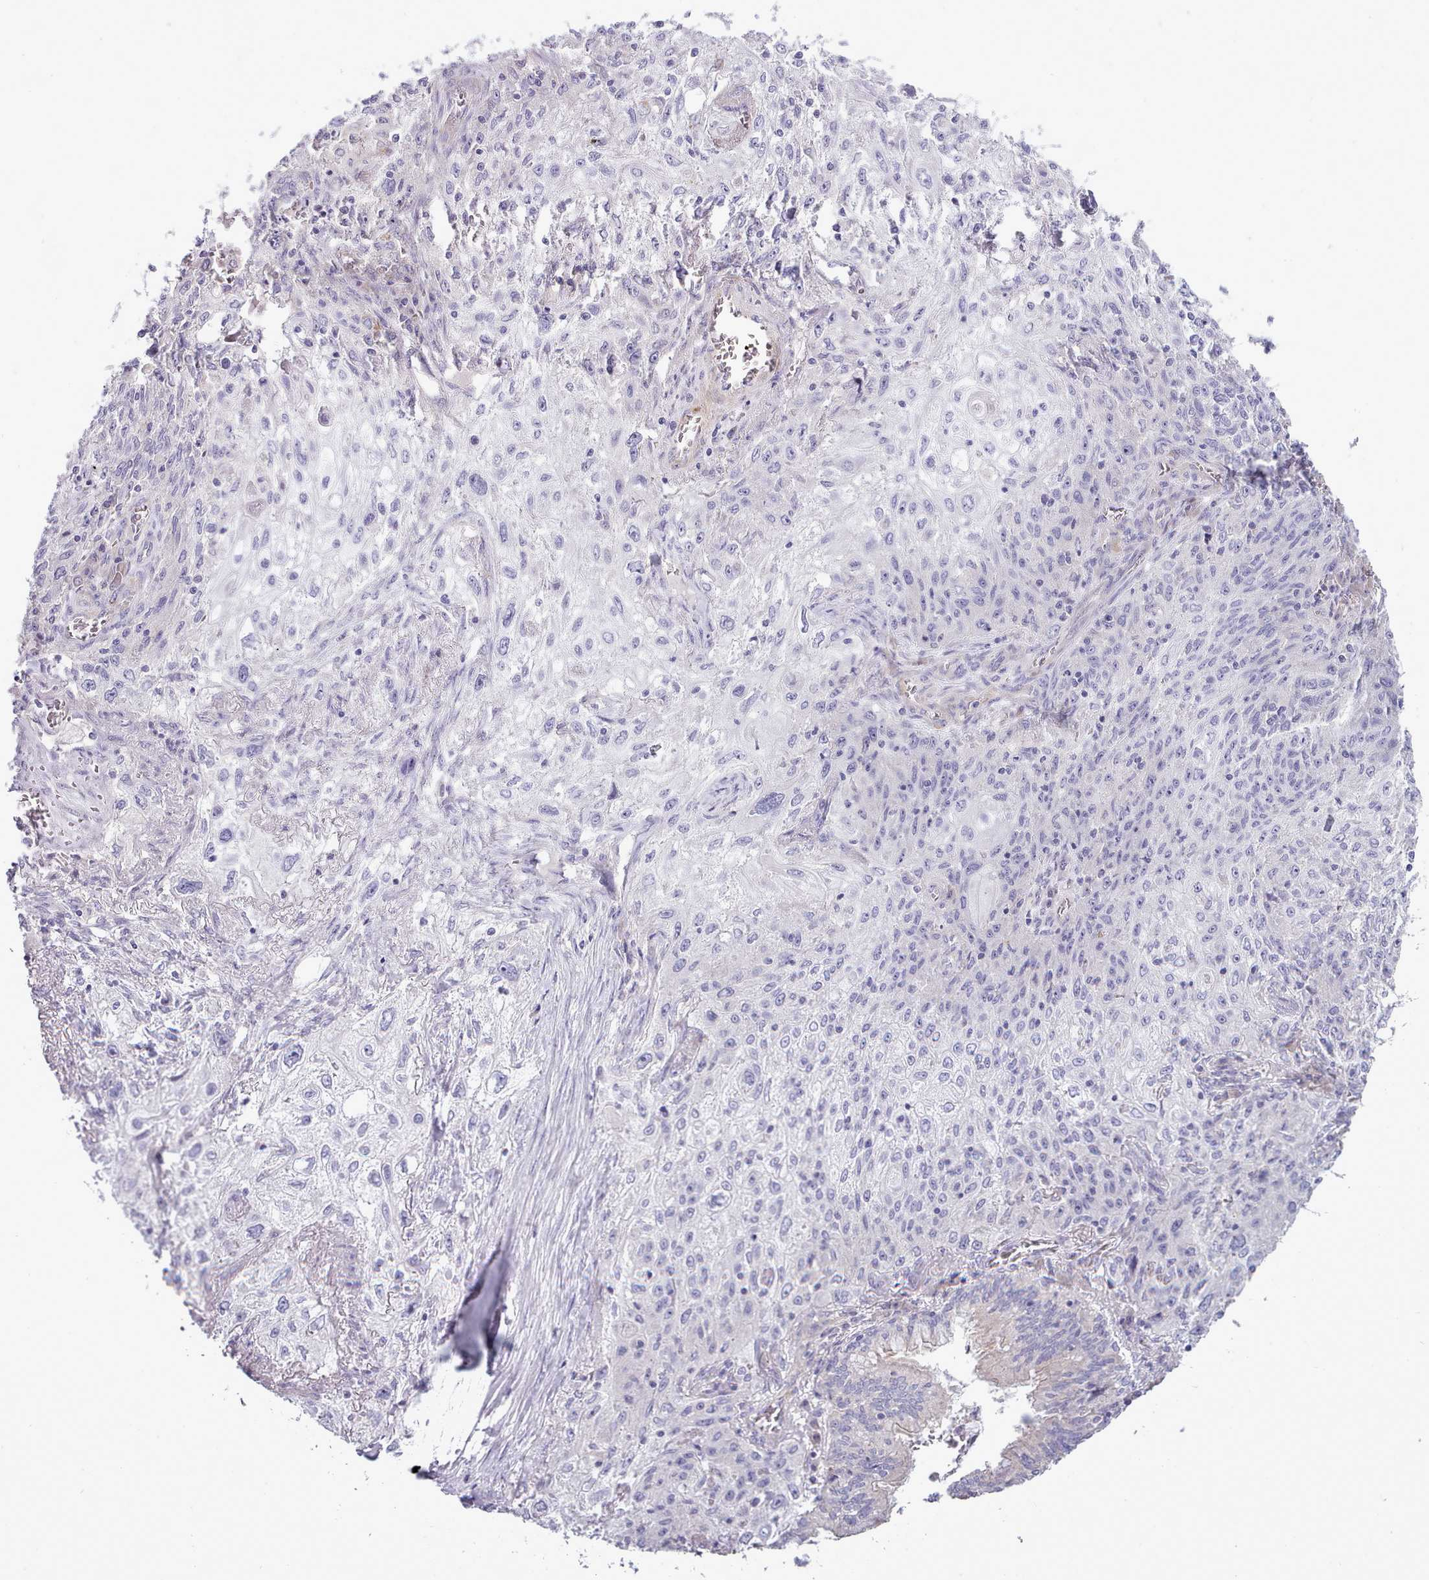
{"staining": {"intensity": "negative", "quantity": "none", "location": "none"}, "tissue": "lung cancer", "cell_type": "Tumor cells", "image_type": "cancer", "snomed": [{"axis": "morphology", "description": "Squamous cell carcinoma, NOS"}, {"axis": "topography", "description": "Lung"}], "caption": "High magnification brightfield microscopy of lung squamous cell carcinoma stained with DAB (3,3'-diaminobenzidine) (brown) and counterstained with hematoxylin (blue): tumor cells show no significant staining.", "gene": "SETX", "patient": {"sex": "female", "age": 69}}